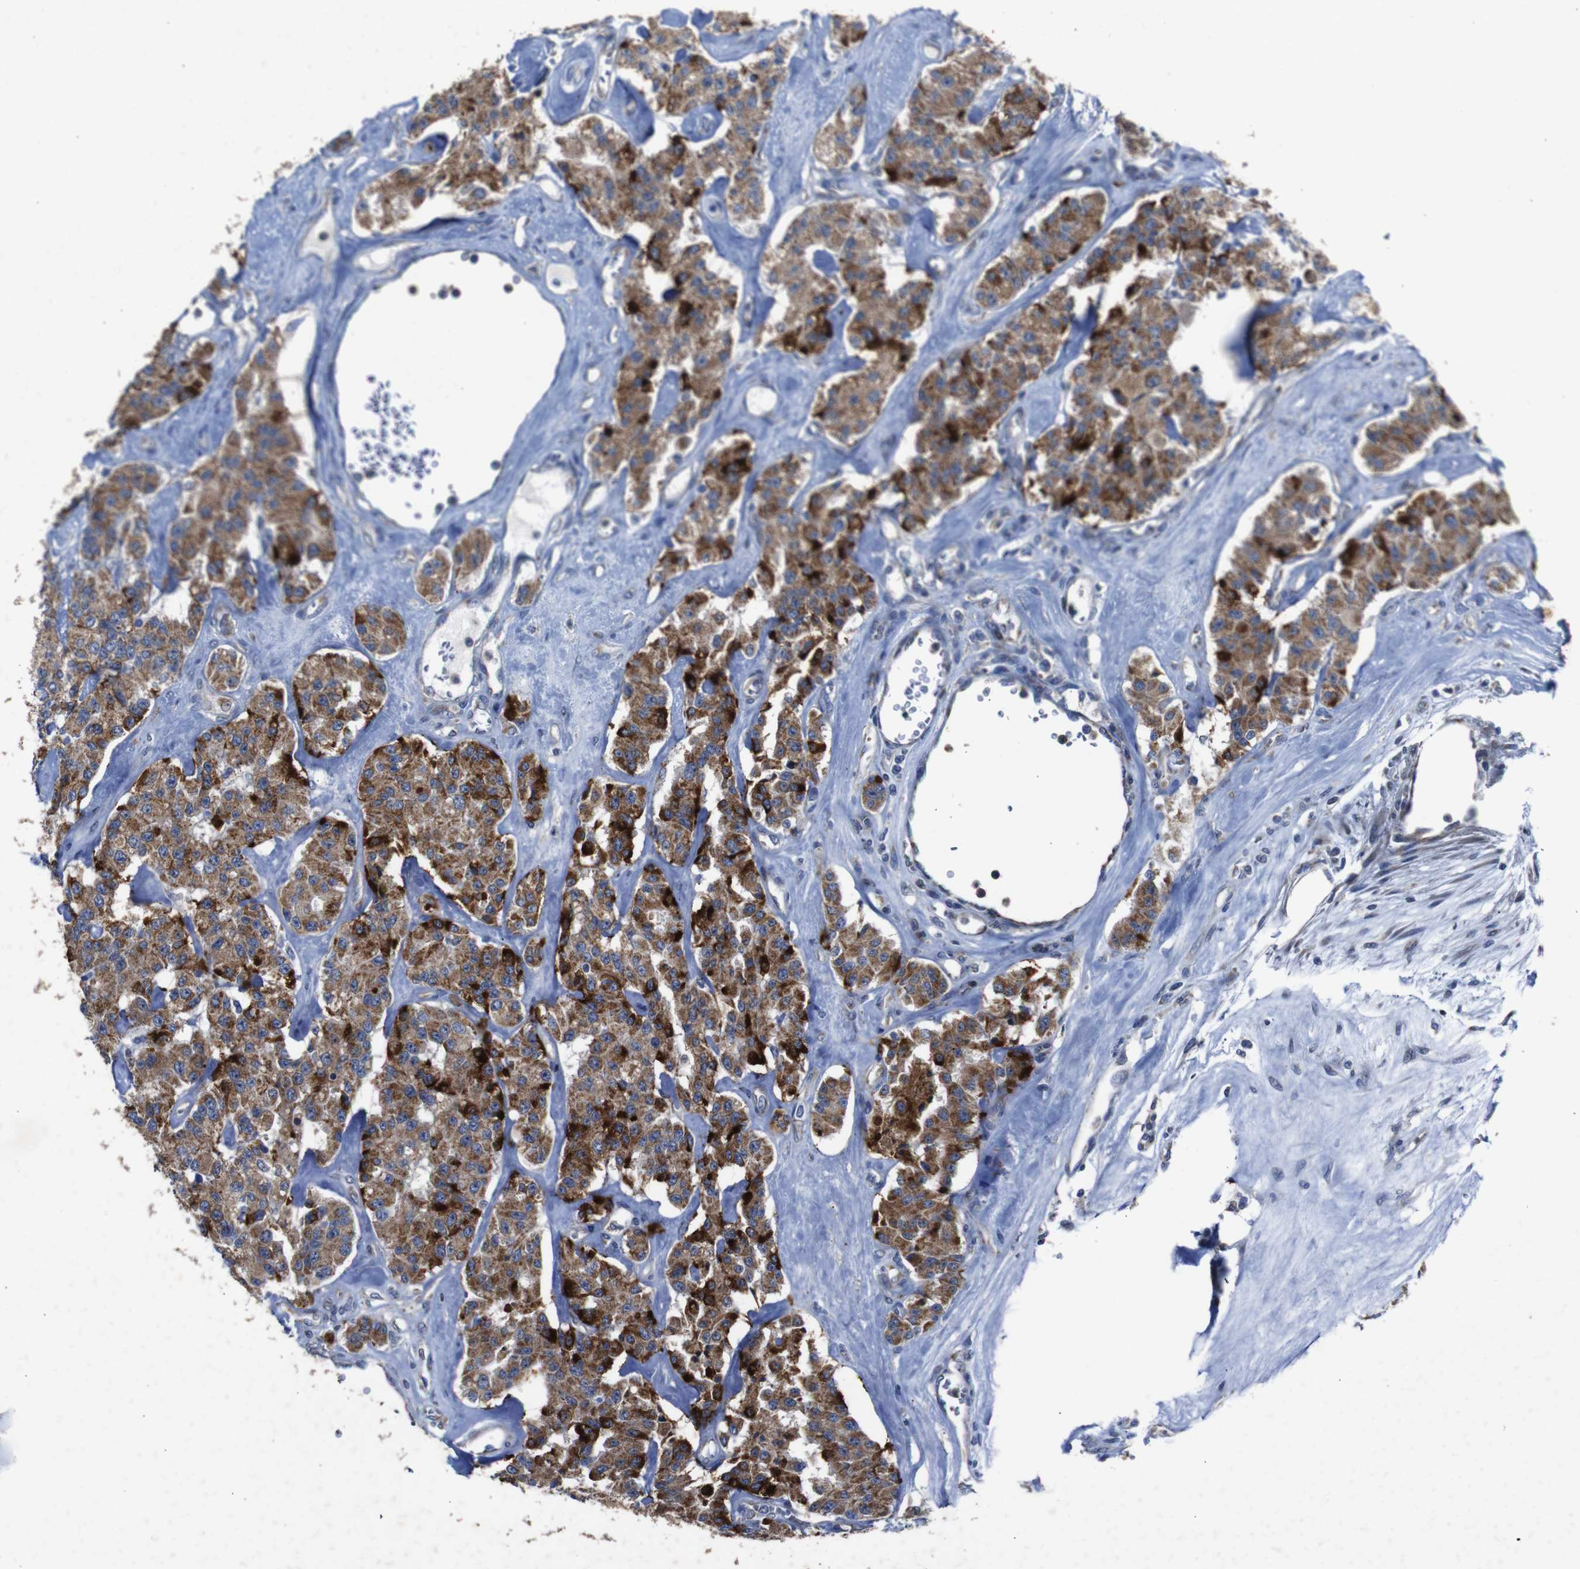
{"staining": {"intensity": "strong", "quantity": ">75%", "location": "cytoplasmic/membranous"}, "tissue": "carcinoid", "cell_type": "Tumor cells", "image_type": "cancer", "snomed": [{"axis": "morphology", "description": "Carcinoid, malignant, NOS"}, {"axis": "topography", "description": "Pancreas"}], "caption": "A brown stain shows strong cytoplasmic/membranous positivity of a protein in malignant carcinoid tumor cells.", "gene": "CHST10", "patient": {"sex": "male", "age": 41}}